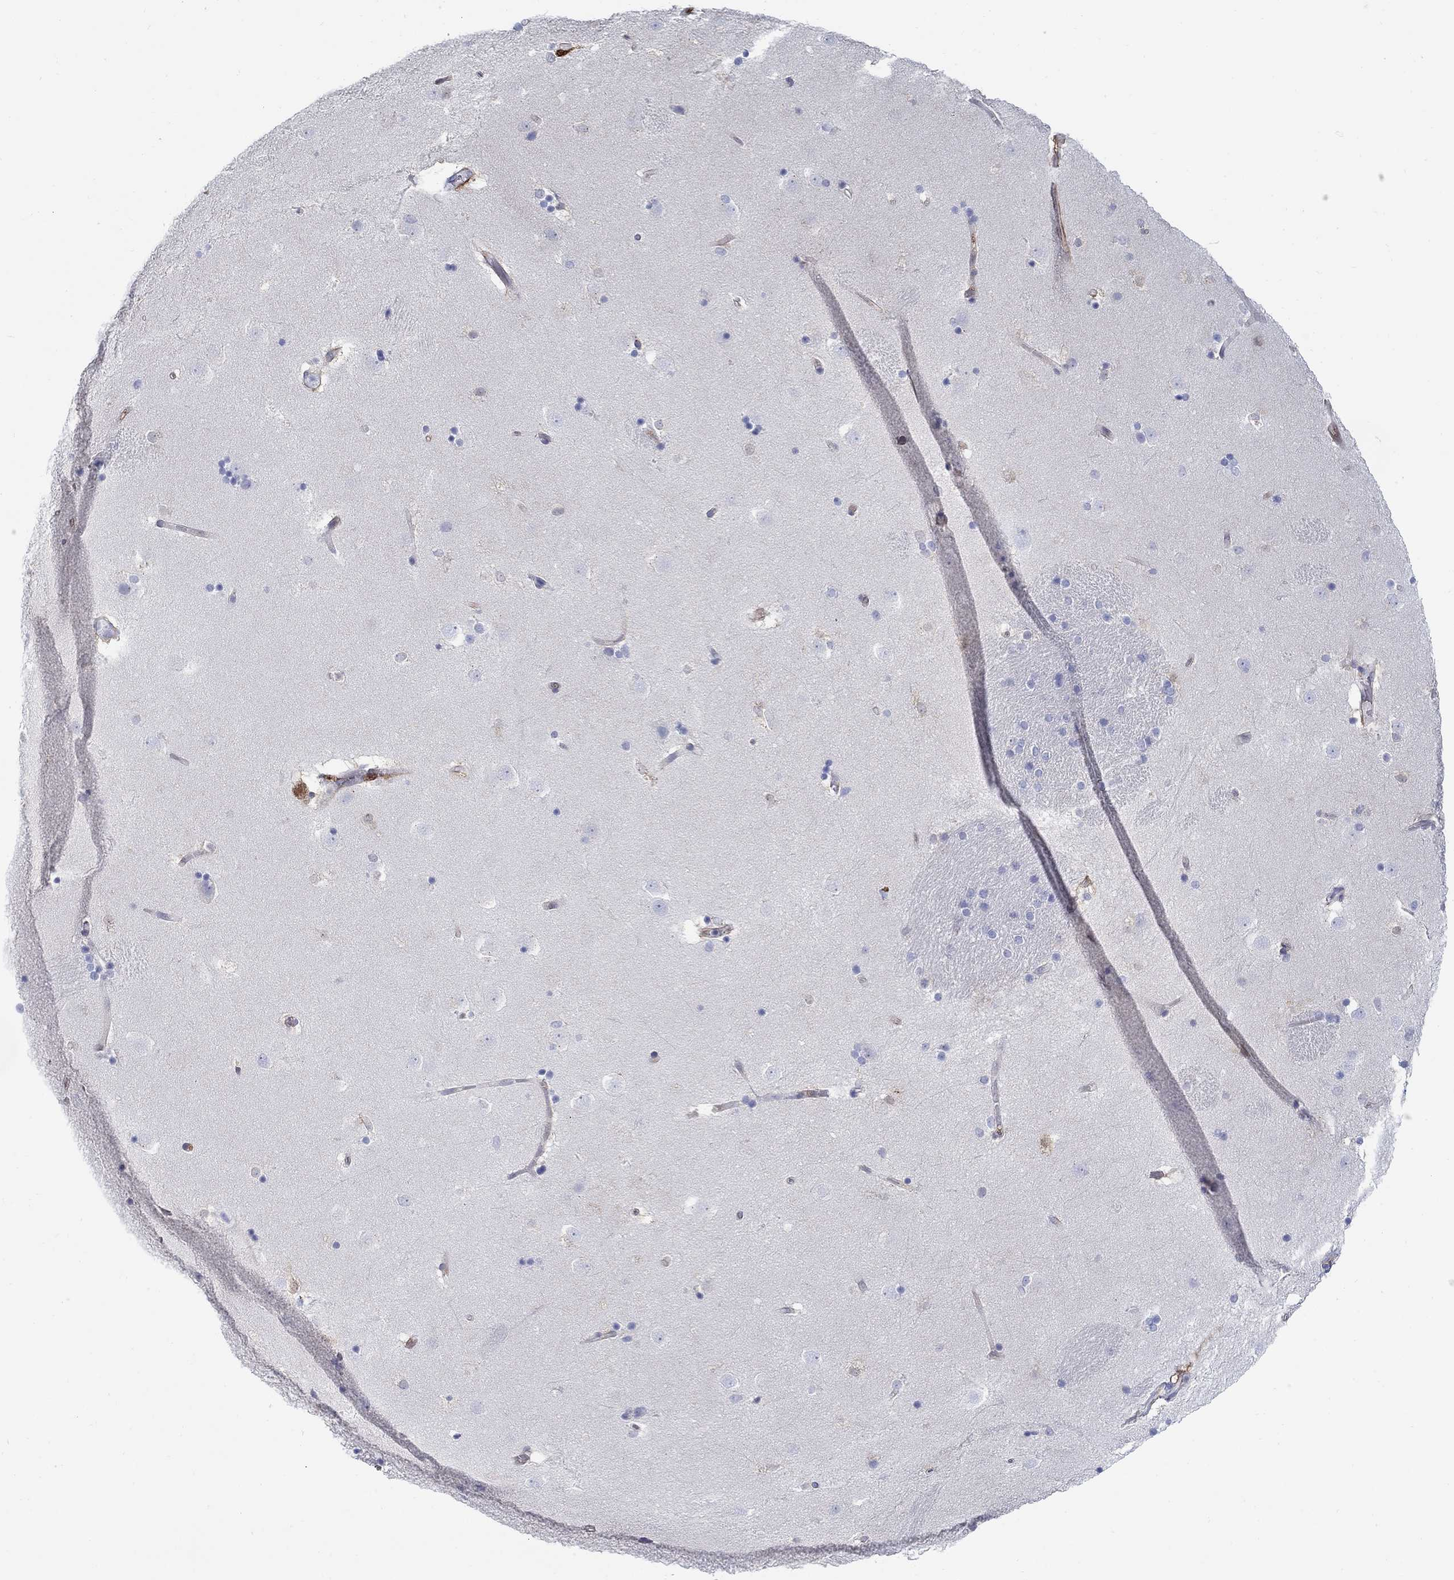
{"staining": {"intensity": "negative", "quantity": "none", "location": "none"}, "tissue": "caudate", "cell_type": "Glial cells", "image_type": "normal", "snomed": [{"axis": "morphology", "description": "Normal tissue, NOS"}, {"axis": "topography", "description": "Lateral ventricle wall"}], "caption": "High magnification brightfield microscopy of unremarkable caudate stained with DAB (brown) and counterstained with hematoxylin (blue): glial cells show no significant expression. Brightfield microscopy of immunohistochemistry (IHC) stained with DAB (3,3'-diaminobenzidine) (brown) and hematoxylin (blue), captured at high magnification.", "gene": "AKR1C1", "patient": {"sex": "male", "age": 51}}